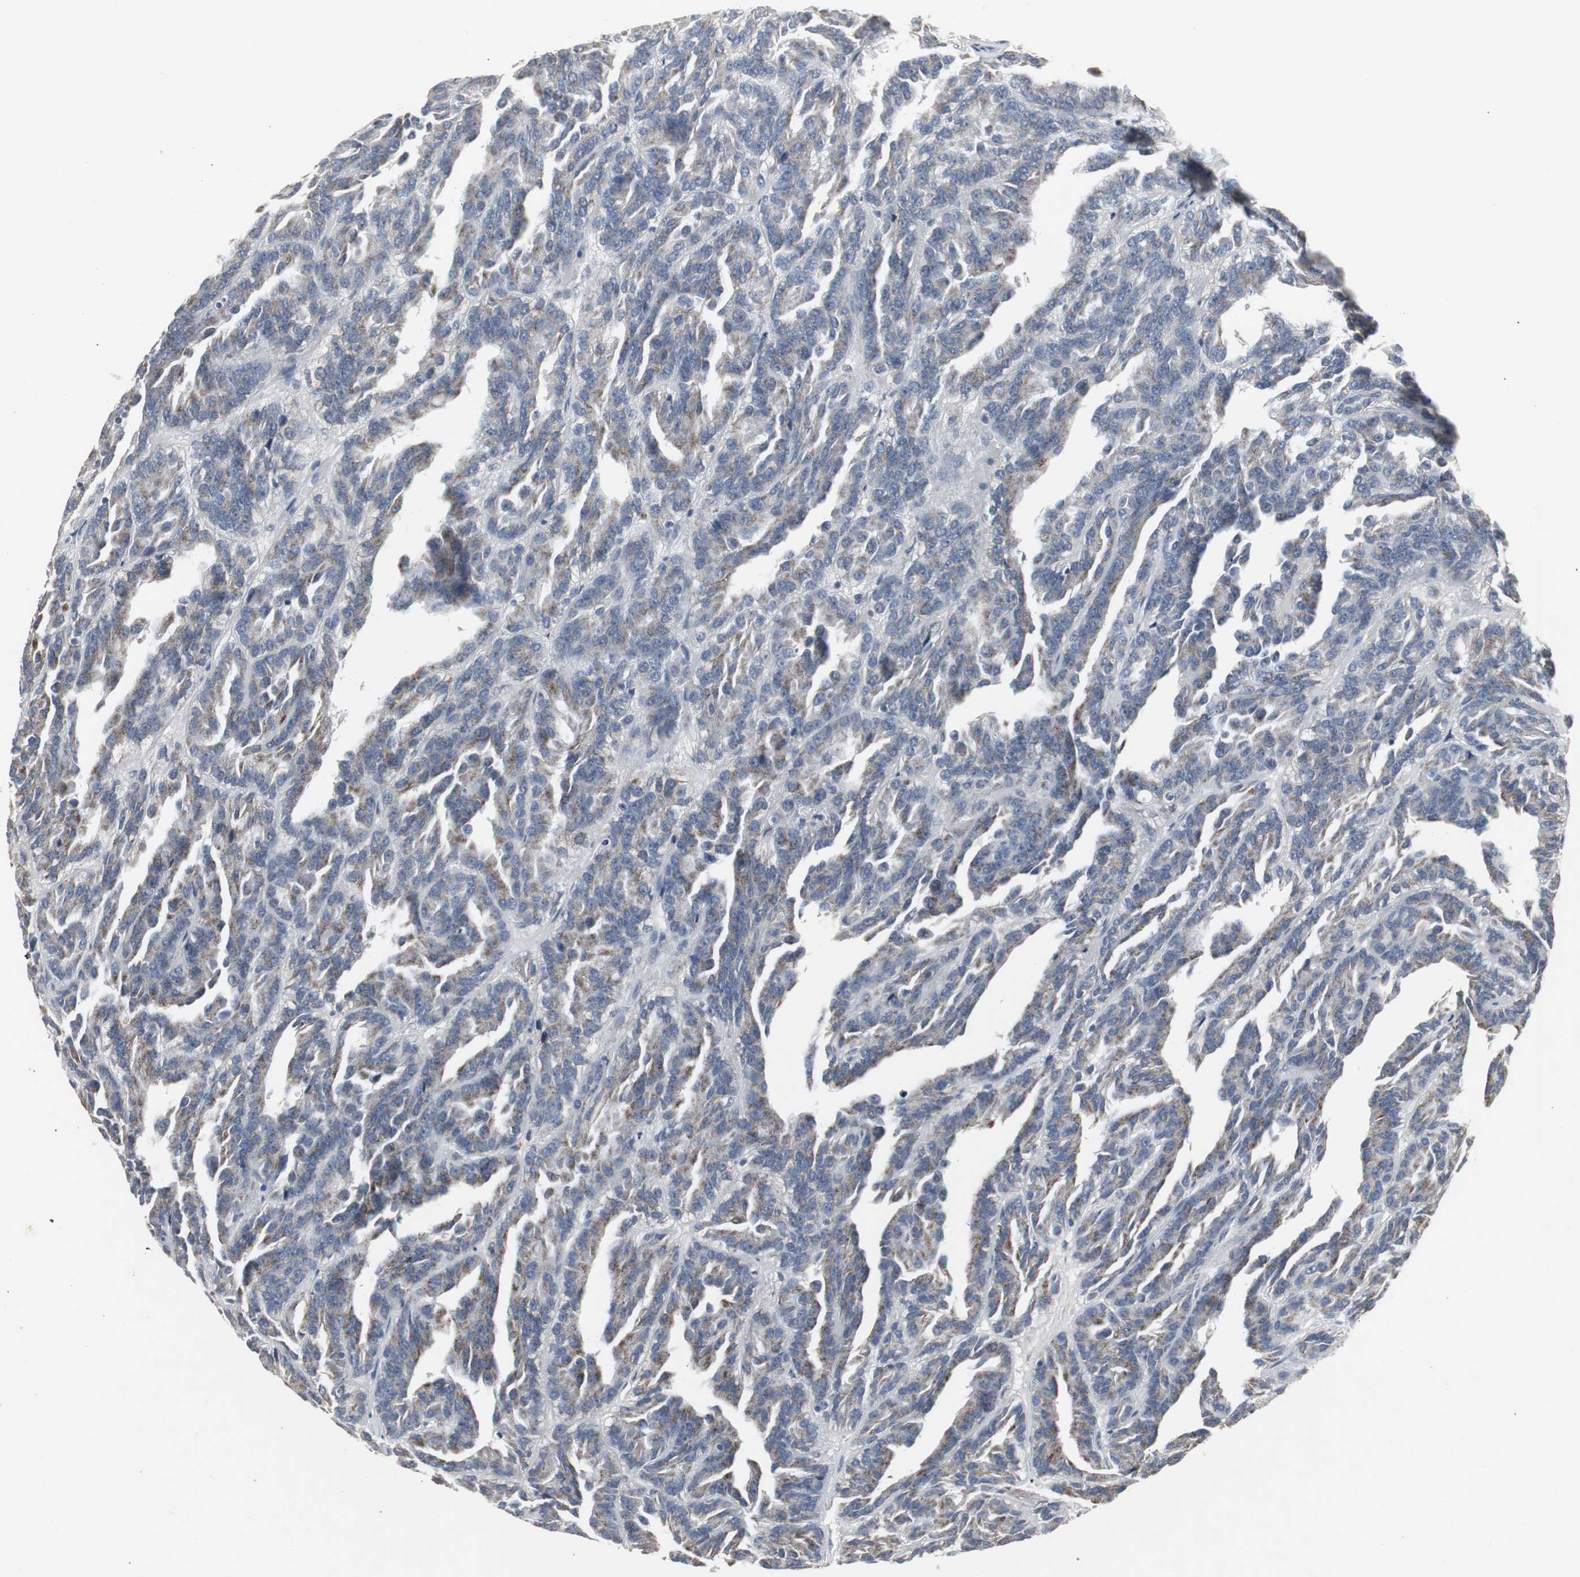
{"staining": {"intensity": "moderate", "quantity": ">75%", "location": "cytoplasmic/membranous"}, "tissue": "renal cancer", "cell_type": "Tumor cells", "image_type": "cancer", "snomed": [{"axis": "morphology", "description": "Adenocarcinoma, NOS"}, {"axis": "topography", "description": "Kidney"}], "caption": "Tumor cells display moderate cytoplasmic/membranous expression in about >75% of cells in adenocarcinoma (renal).", "gene": "ACAA1", "patient": {"sex": "male", "age": 46}}